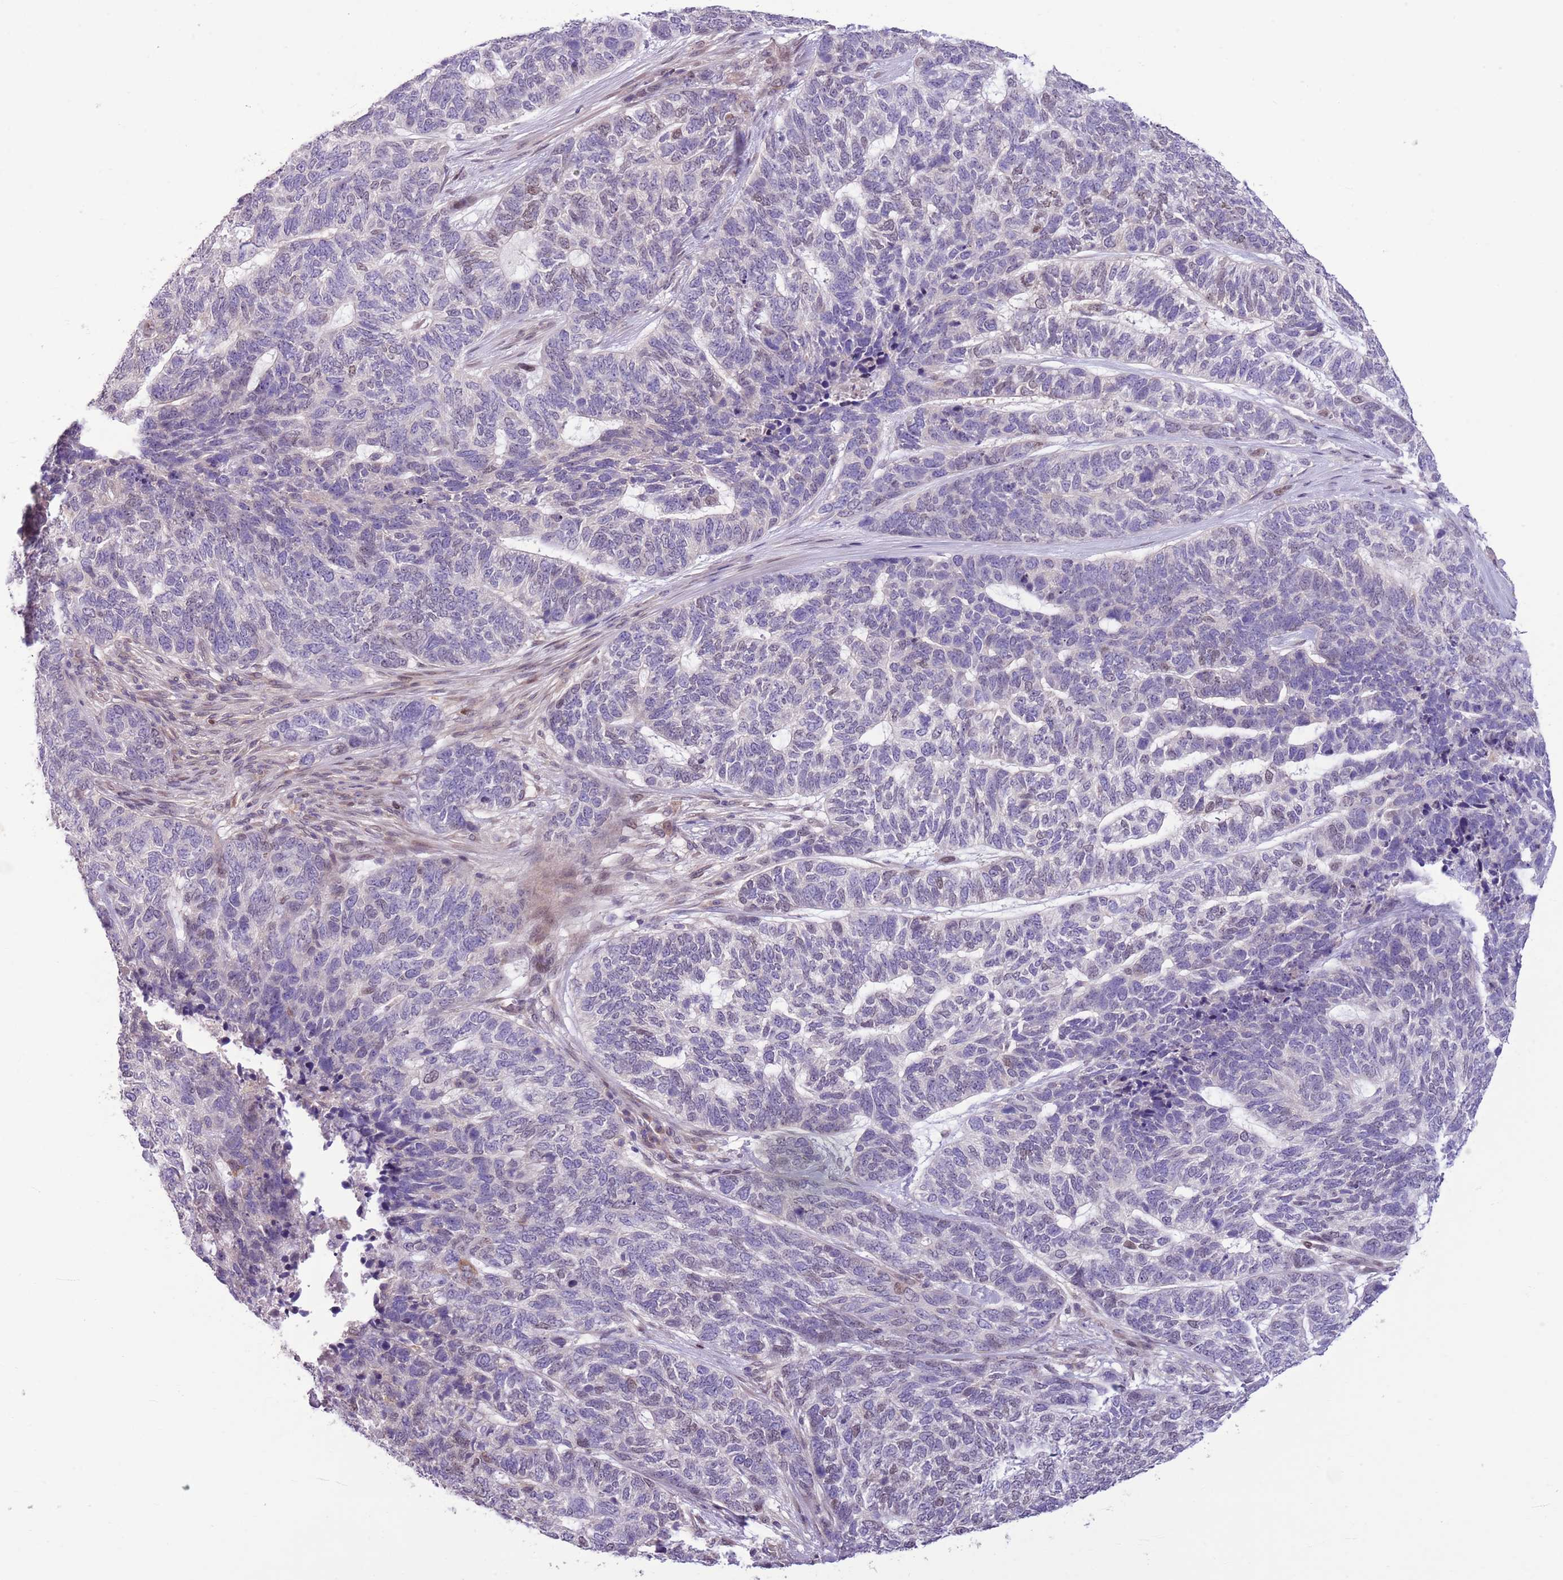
{"staining": {"intensity": "negative", "quantity": "none", "location": "none"}, "tissue": "skin cancer", "cell_type": "Tumor cells", "image_type": "cancer", "snomed": [{"axis": "morphology", "description": "Basal cell carcinoma"}, {"axis": "topography", "description": "Skin"}], "caption": "Tumor cells are negative for brown protein staining in skin cancer.", "gene": "CCND2", "patient": {"sex": "female", "age": 65}}